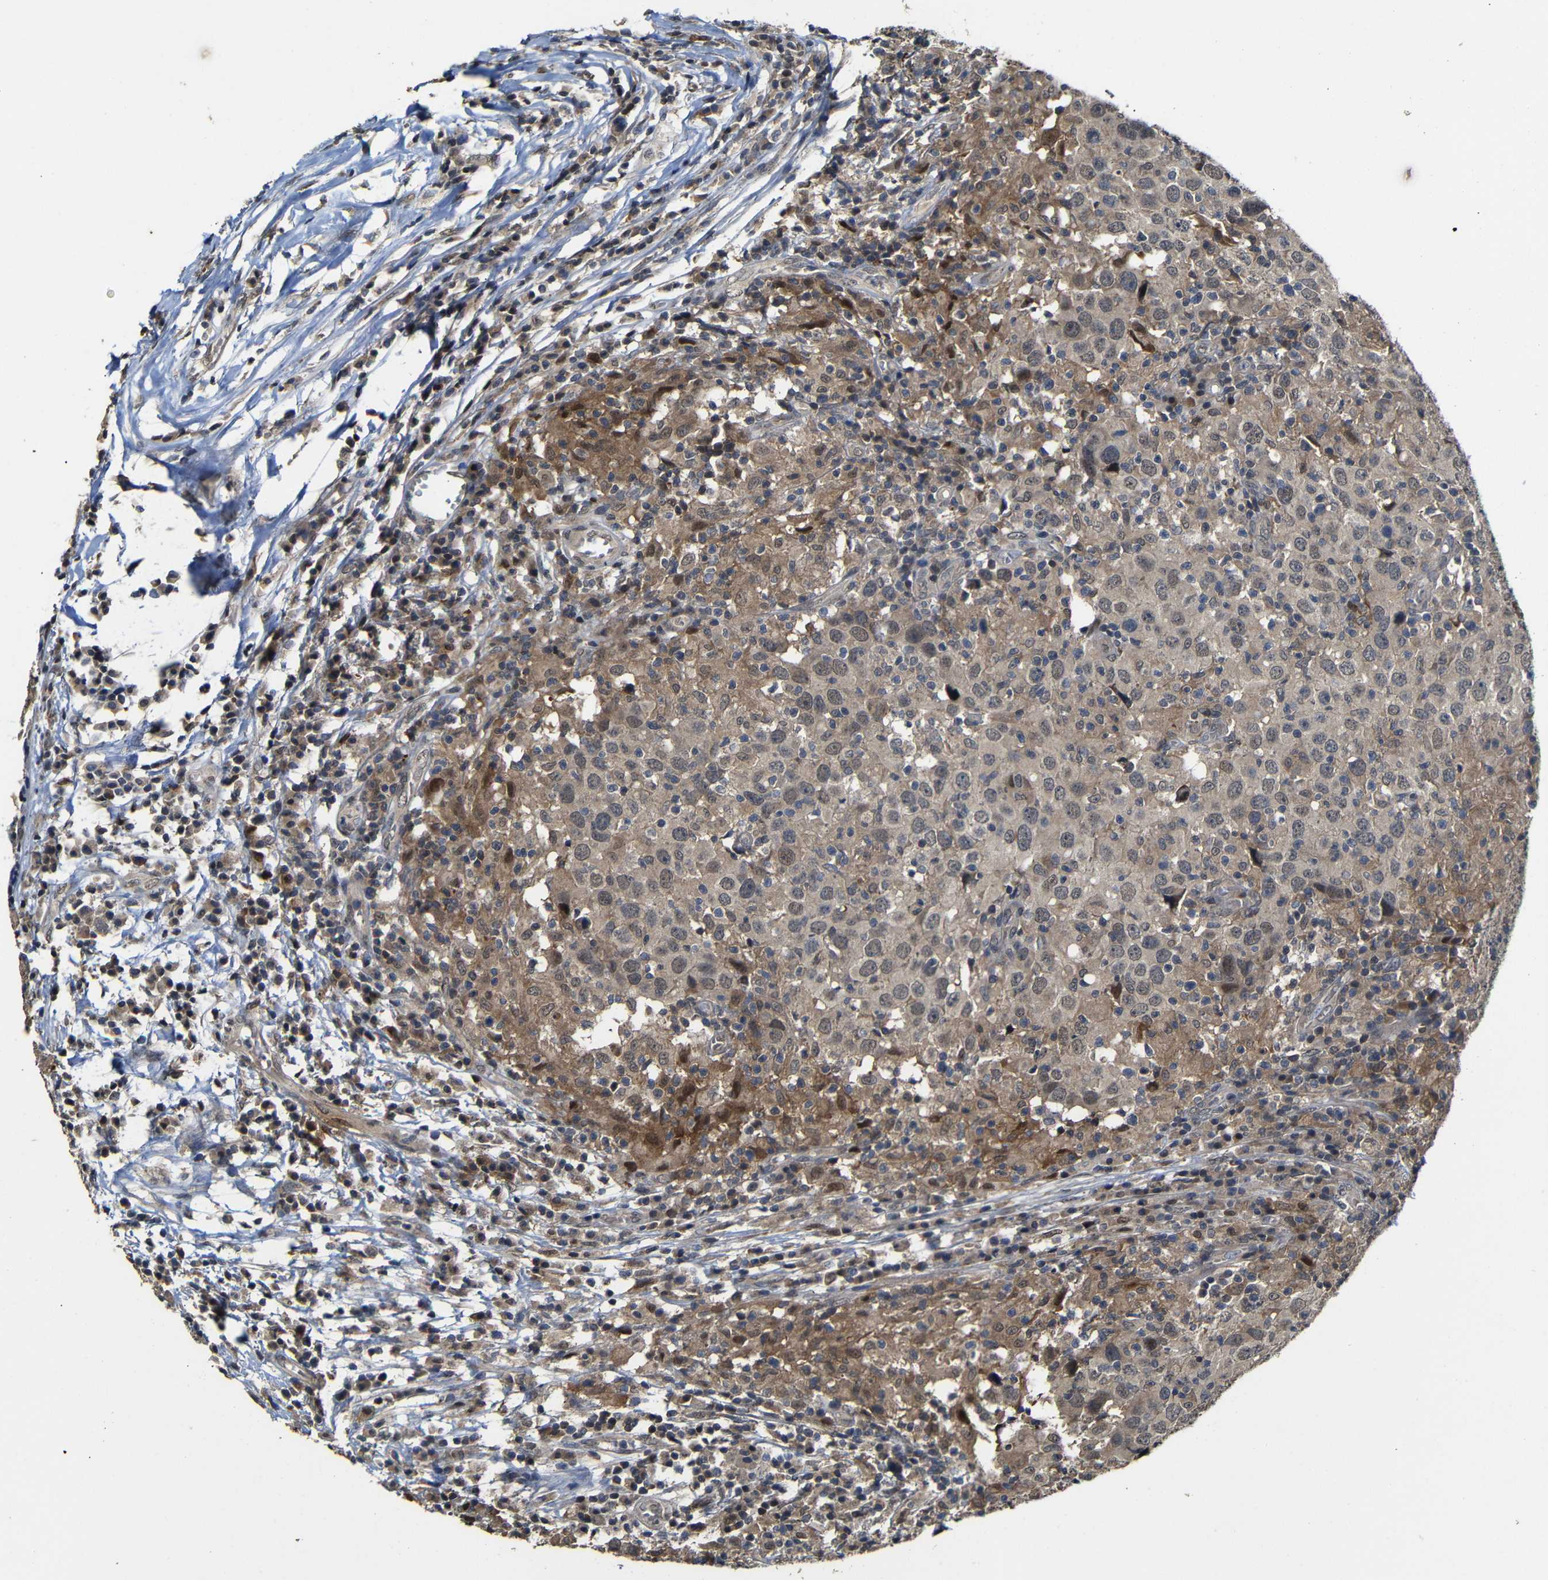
{"staining": {"intensity": "weak", "quantity": "25%-75%", "location": "cytoplasmic/membranous"}, "tissue": "head and neck cancer", "cell_type": "Tumor cells", "image_type": "cancer", "snomed": [{"axis": "morphology", "description": "Adenocarcinoma, NOS"}, {"axis": "topography", "description": "Salivary gland"}, {"axis": "topography", "description": "Head-Neck"}], "caption": "Immunohistochemistry (IHC) image of human adenocarcinoma (head and neck) stained for a protein (brown), which exhibits low levels of weak cytoplasmic/membranous expression in approximately 25%-75% of tumor cells.", "gene": "ATG12", "patient": {"sex": "female", "age": 65}}